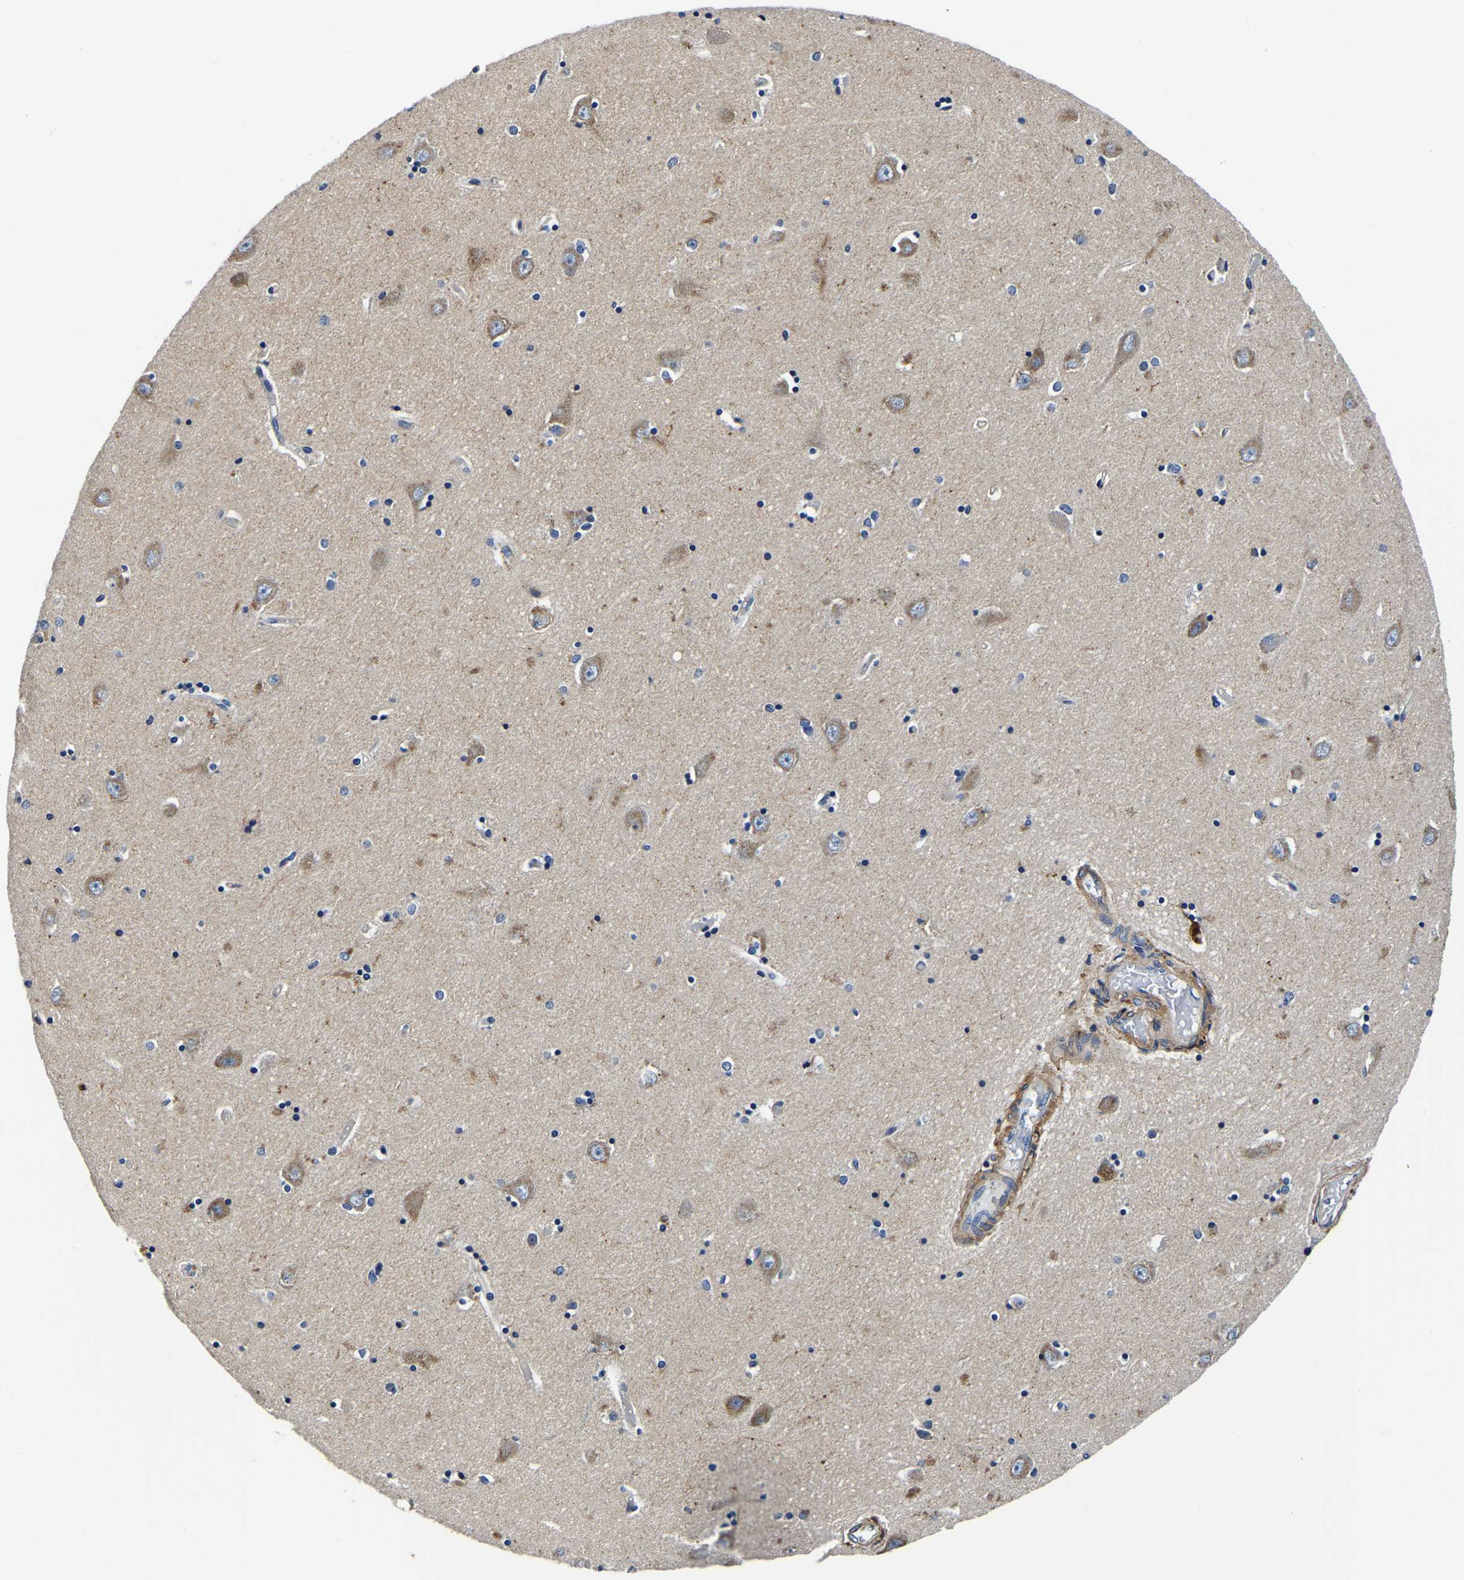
{"staining": {"intensity": "weak", "quantity": "<25%", "location": "cytoplasmic/membranous"}, "tissue": "hippocampus", "cell_type": "Glial cells", "image_type": "normal", "snomed": [{"axis": "morphology", "description": "Normal tissue, NOS"}, {"axis": "topography", "description": "Hippocampus"}], "caption": "Human hippocampus stained for a protein using immunohistochemistry shows no staining in glial cells.", "gene": "KCTD17", "patient": {"sex": "male", "age": 45}}